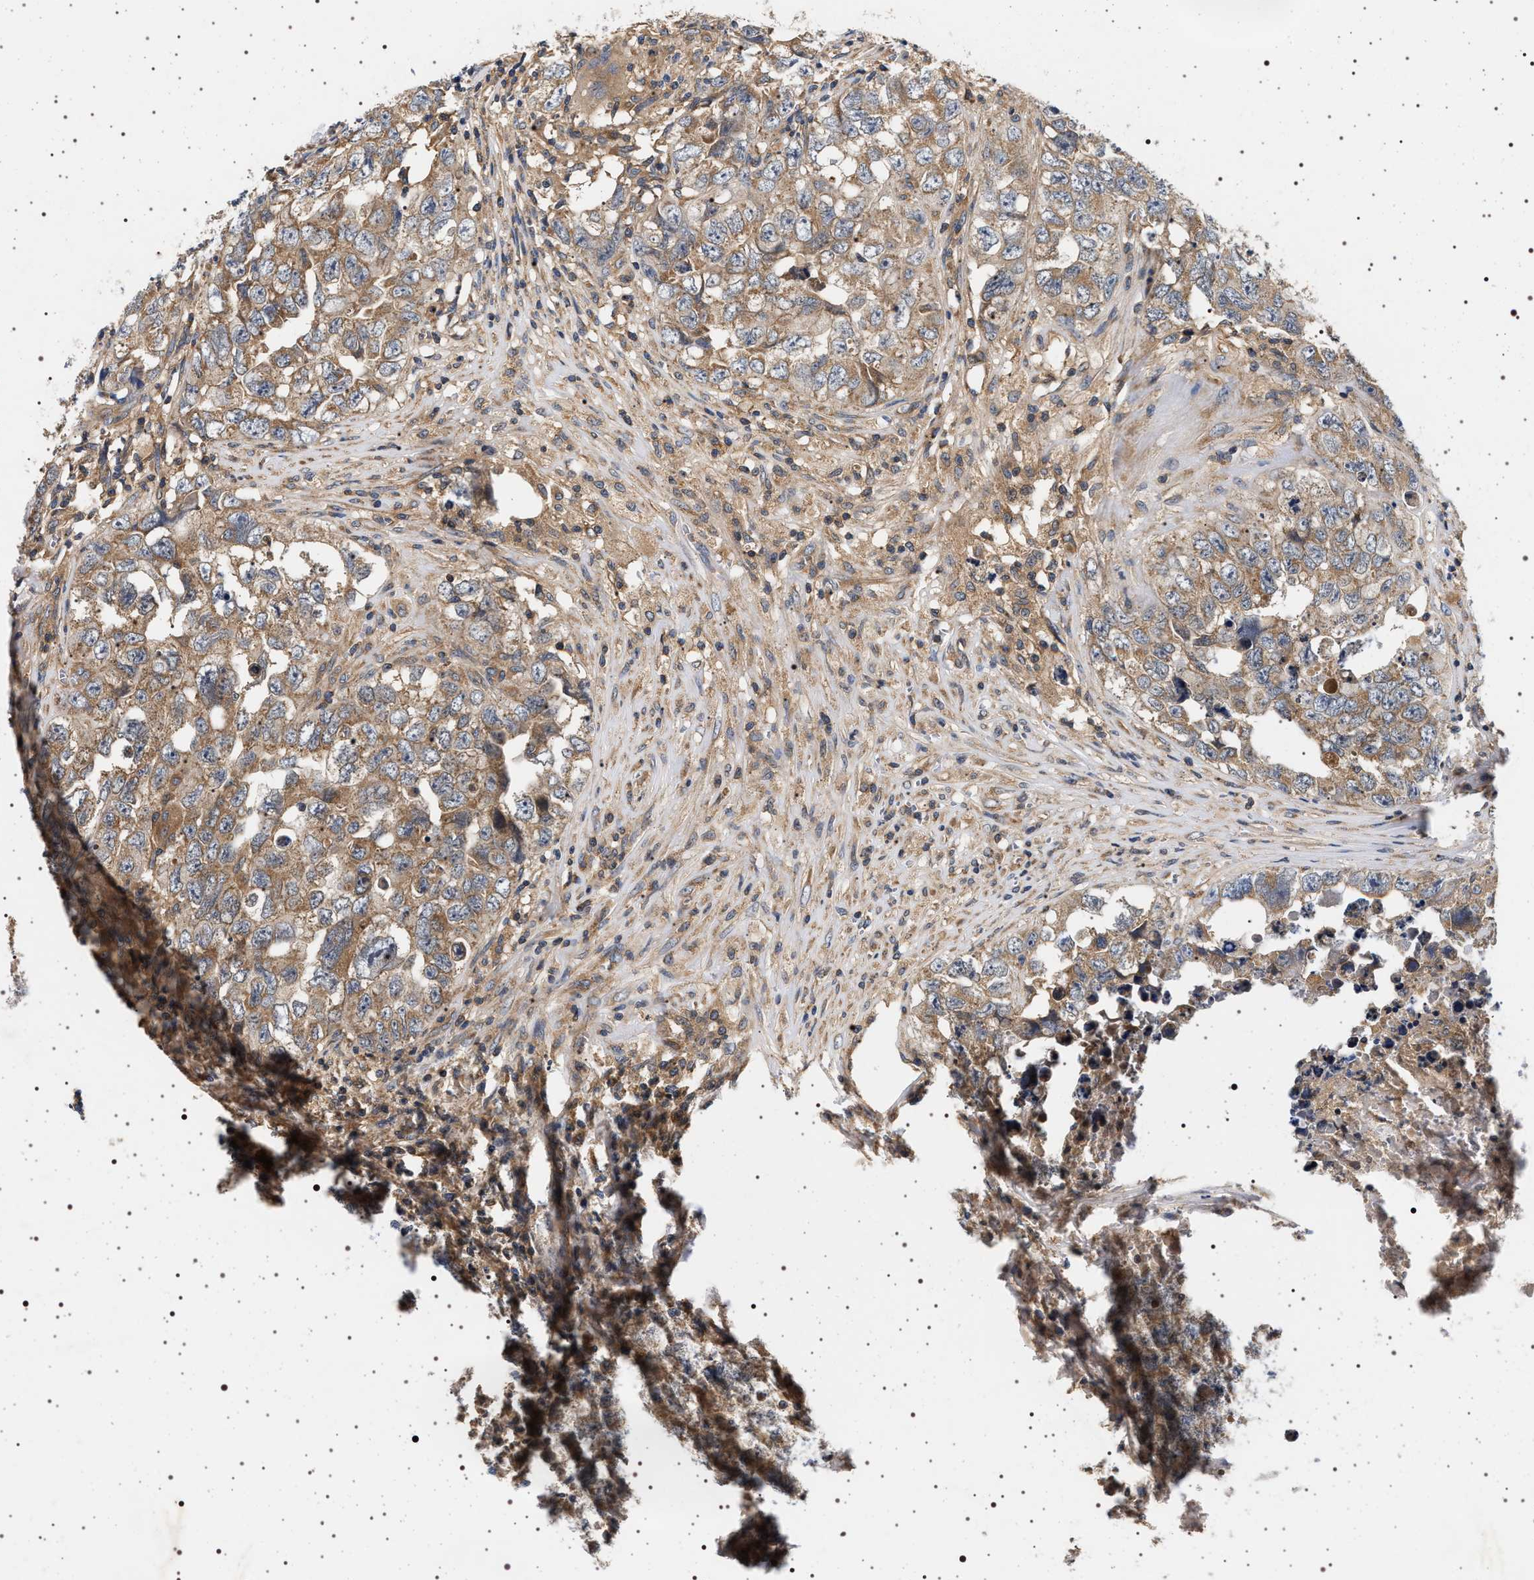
{"staining": {"intensity": "moderate", "quantity": ">75%", "location": "cytoplasmic/membranous"}, "tissue": "testis cancer", "cell_type": "Tumor cells", "image_type": "cancer", "snomed": [{"axis": "morphology", "description": "Seminoma, NOS"}, {"axis": "morphology", "description": "Carcinoma, Embryonal, NOS"}, {"axis": "topography", "description": "Testis"}], "caption": "About >75% of tumor cells in human testis cancer demonstrate moderate cytoplasmic/membranous protein expression as visualized by brown immunohistochemical staining.", "gene": "DCBLD2", "patient": {"sex": "male", "age": 43}}